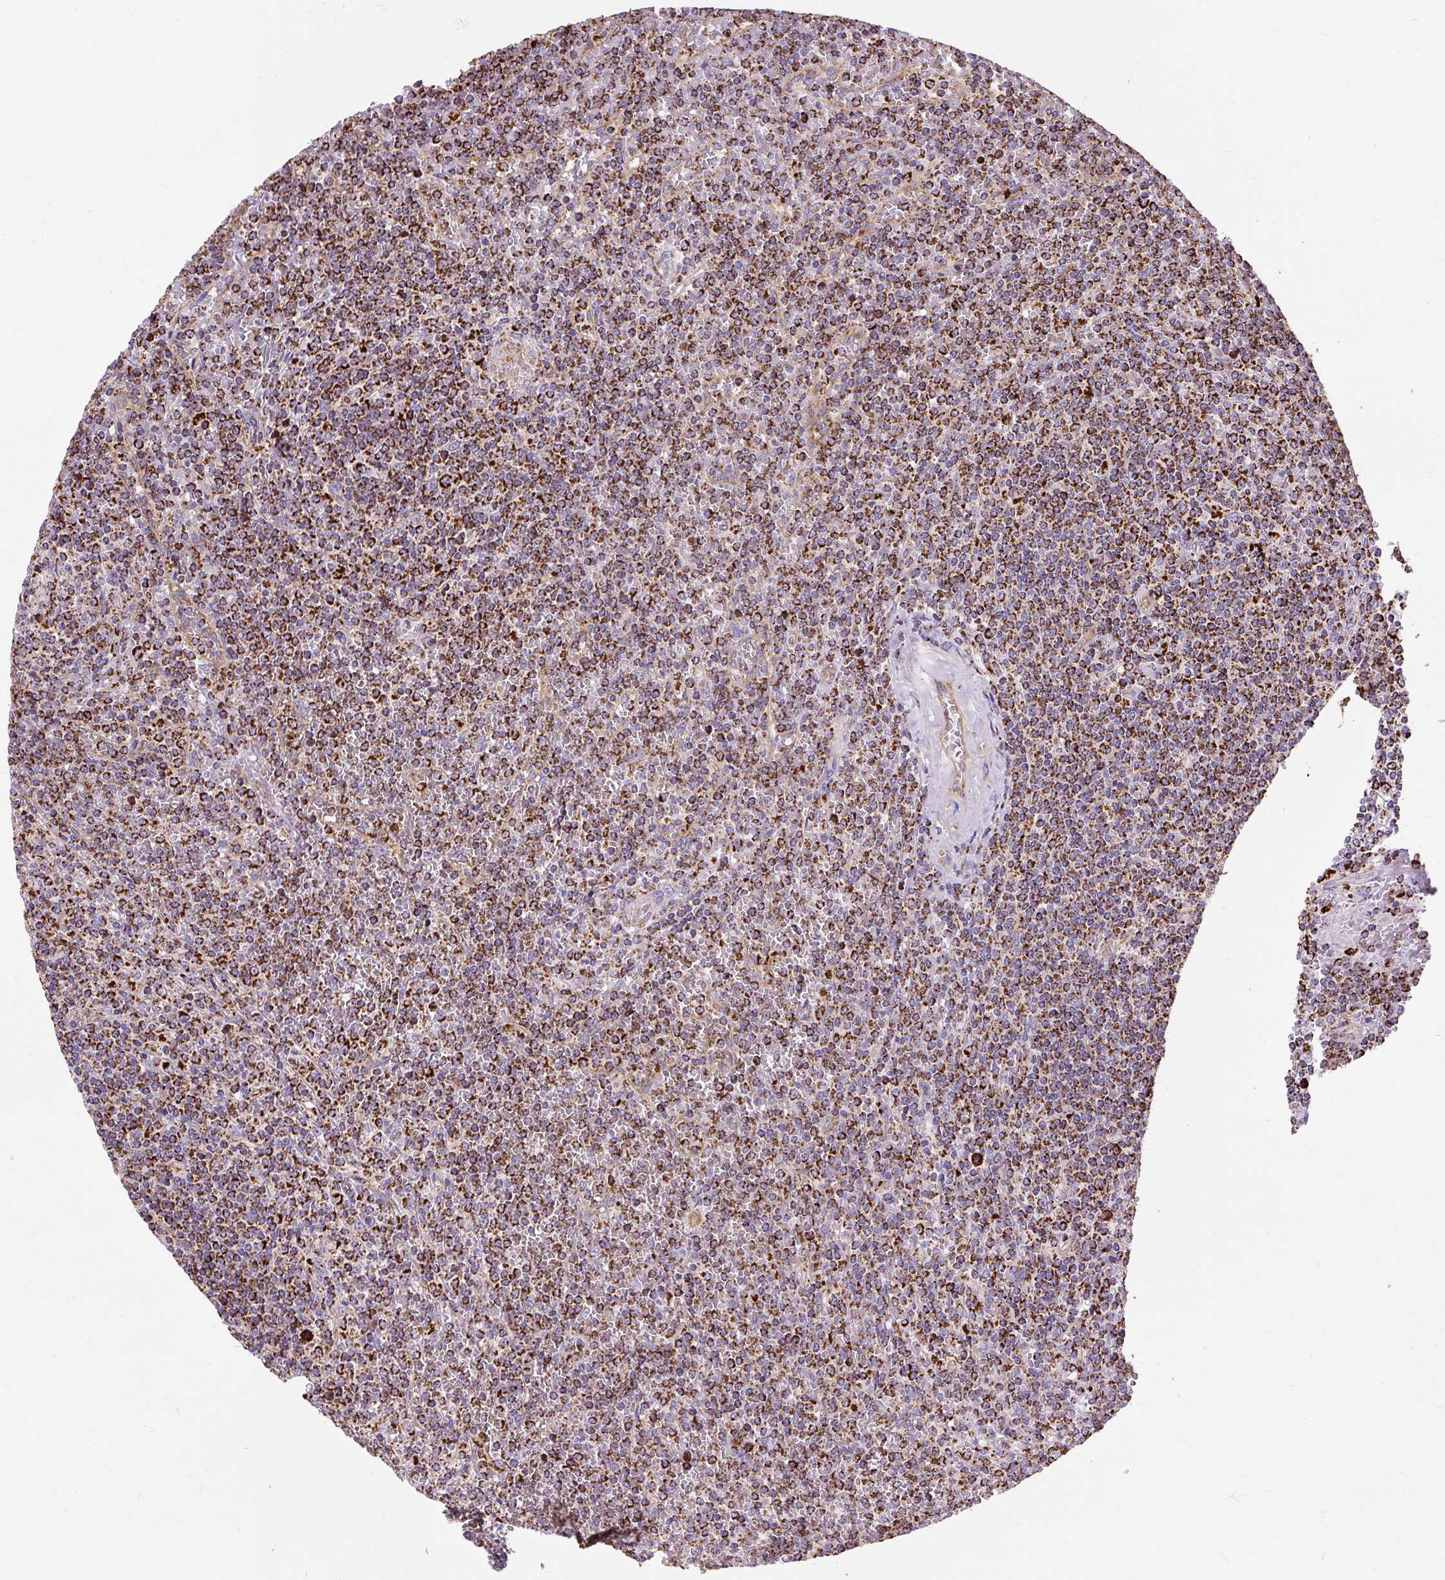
{"staining": {"intensity": "strong", "quantity": ">75%", "location": "cytoplasmic/membranous"}, "tissue": "lymphoma", "cell_type": "Tumor cells", "image_type": "cancer", "snomed": [{"axis": "morphology", "description": "Malignant lymphoma, non-Hodgkin's type, Low grade"}, {"axis": "topography", "description": "Spleen"}], "caption": "The image reveals a brown stain indicating the presence of a protein in the cytoplasmic/membranous of tumor cells in low-grade malignant lymphoma, non-Hodgkin's type.", "gene": "CEP290", "patient": {"sex": "female", "age": 19}}